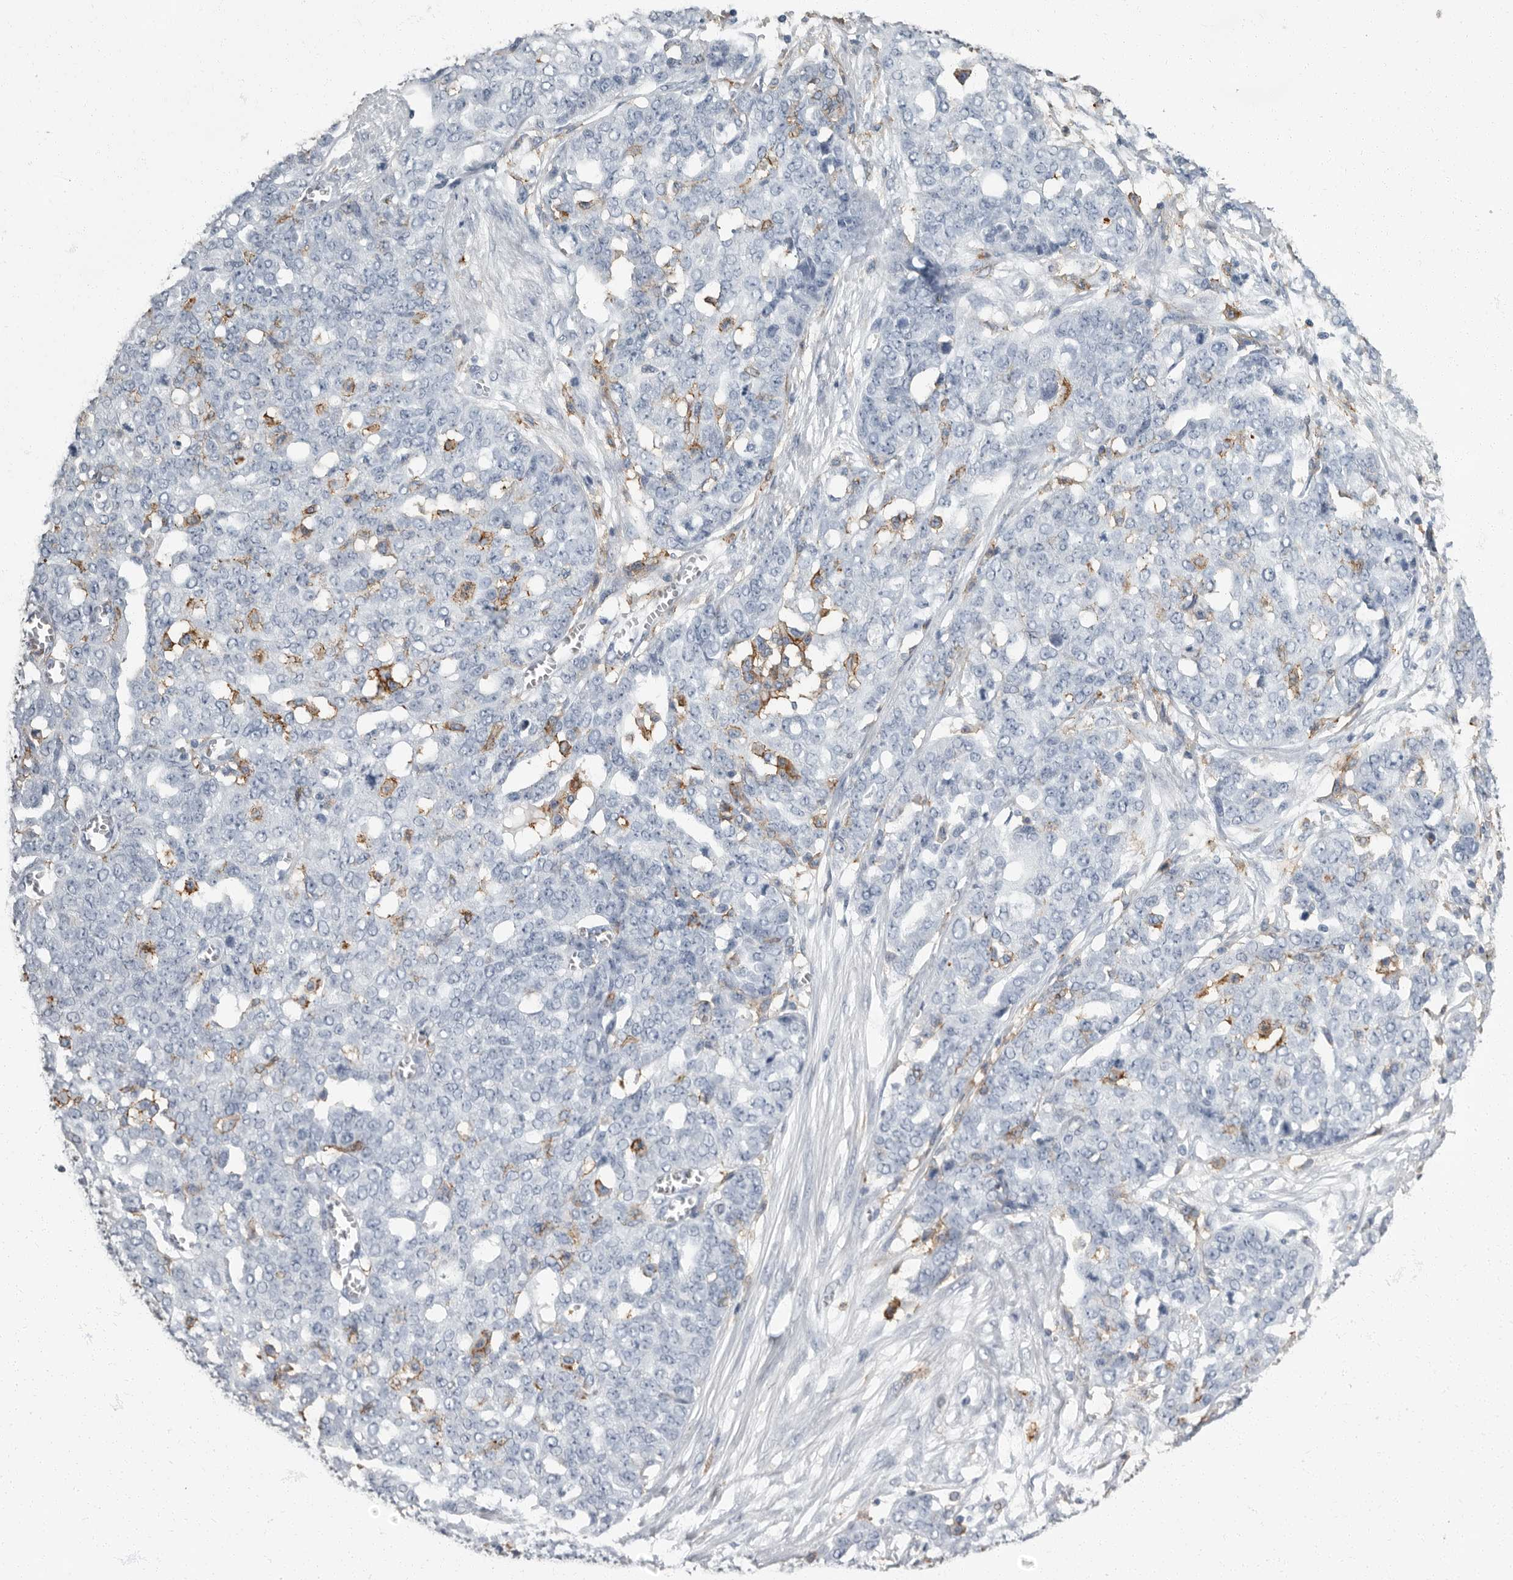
{"staining": {"intensity": "negative", "quantity": "none", "location": "none"}, "tissue": "ovarian cancer", "cell_type": "Tumor cells", "image_type": "cancer", "snomed": [{"axis": "morphology", "description": "Cystadenocarcinoma, serous, NOS"}, {"axis": "topography", "description": "Soft tissue"}, {"axis": "topography", "description": "Ovary"}], "caption": "This is an IHC histopathology image of serous cystadenocarcinoma (ovarian). There is no expression in tumor cells.", "gene": "FCER1G", "patient": {"sex": "female", "age": 57}}